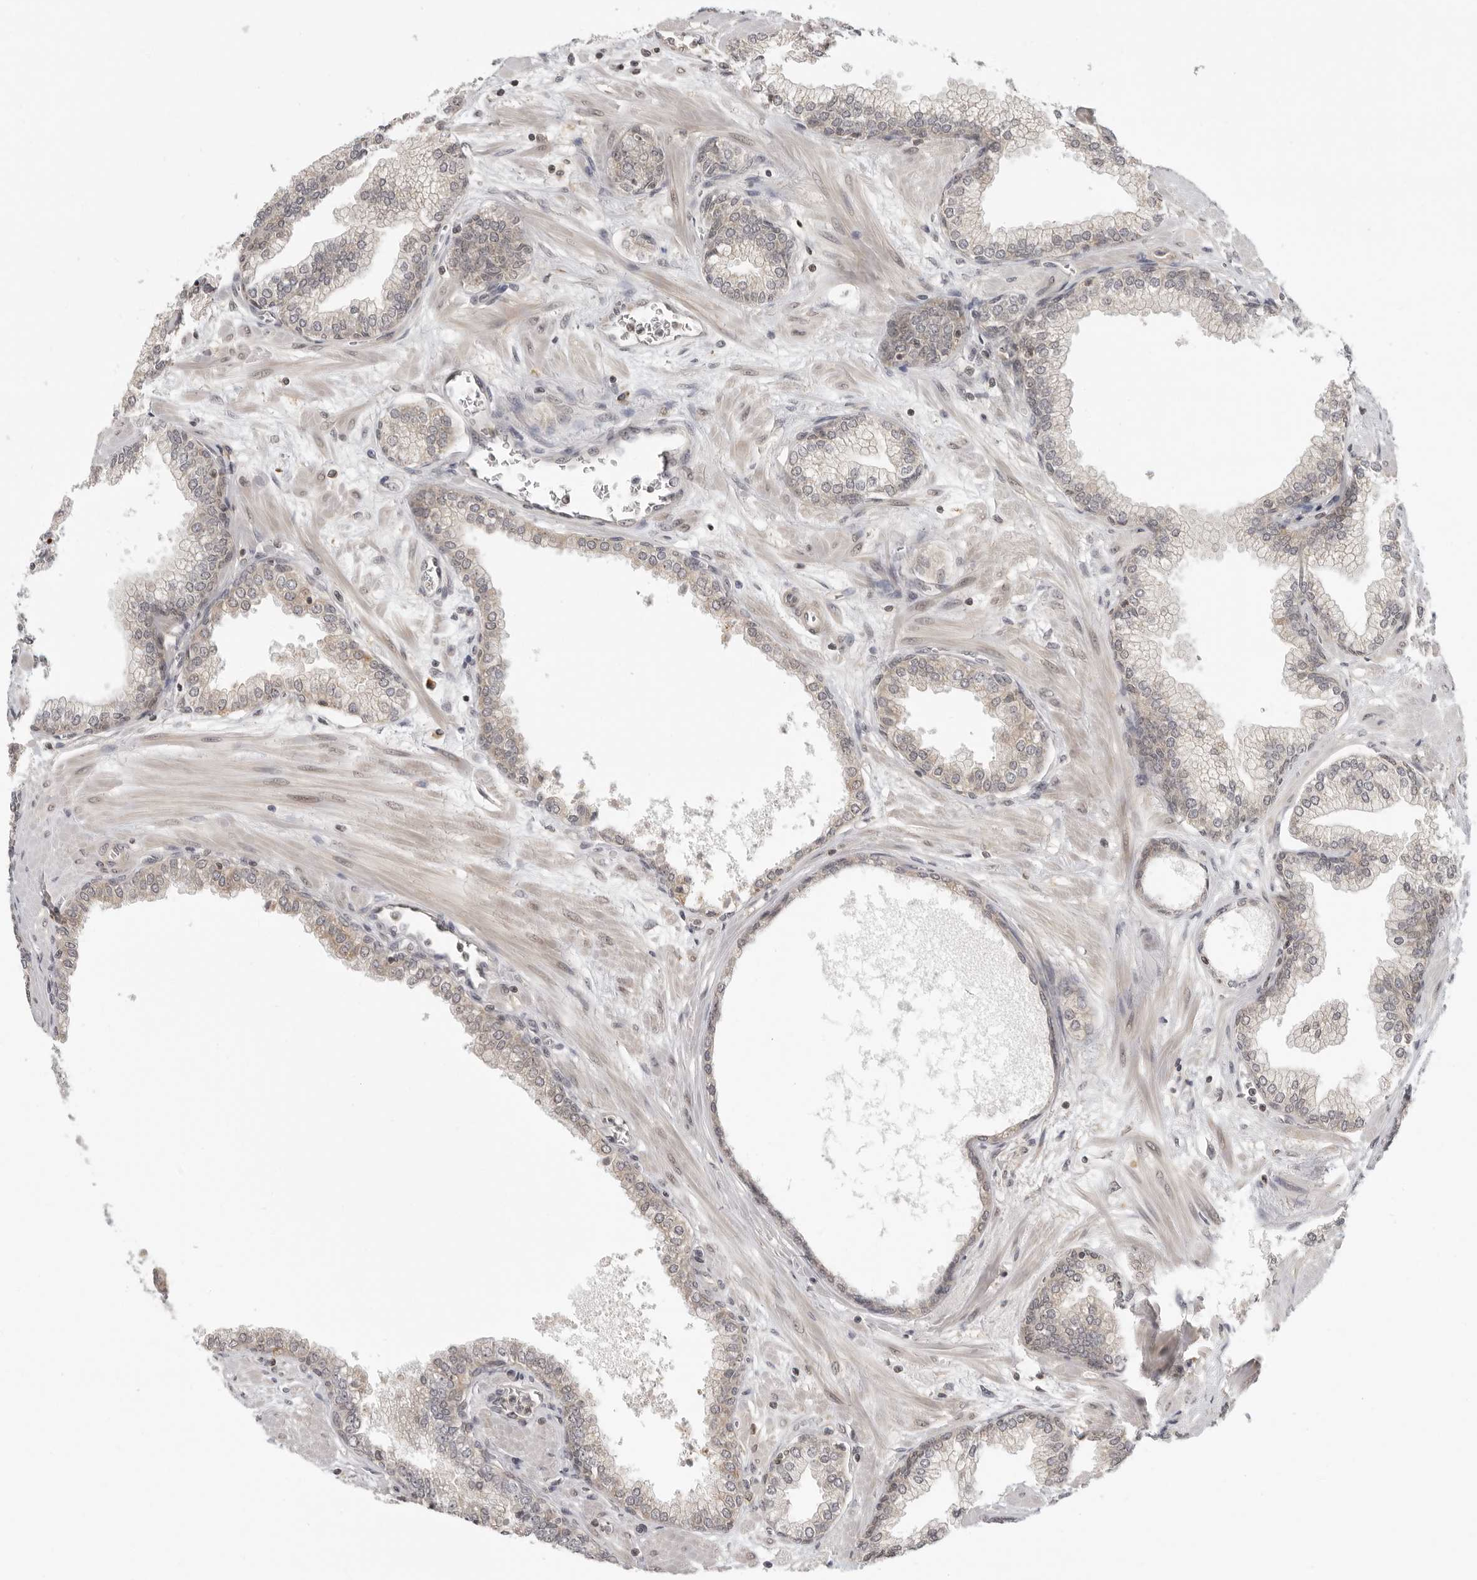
{"staining": {"intensity": "negative", "quantity": "none", "location": "none"}, "tissue": "prostate", "cell_type": "Glandular cells", "image_type": "normal", "snomed": [{"axis": "morphology", "description": "Normal tissue, NOS"}, {"axis": "morphology", "description": "Urothelial carcinoma, Low grade"}, {"axis": "topography", "description": "Urinary bladder"}, {"axis": "topography", "description": "Prostate"}], "caption": "DAB immunohistochemical staining of unremarkable prostate displays no significant staining in glandular cells. (DAB (3,3'-diaminobenzidine) immunohistochemistry (IHC) with hematoxylin counter stain).", "gene": "PRRC2A", "patient": {"sex": "male", "age": 60}}